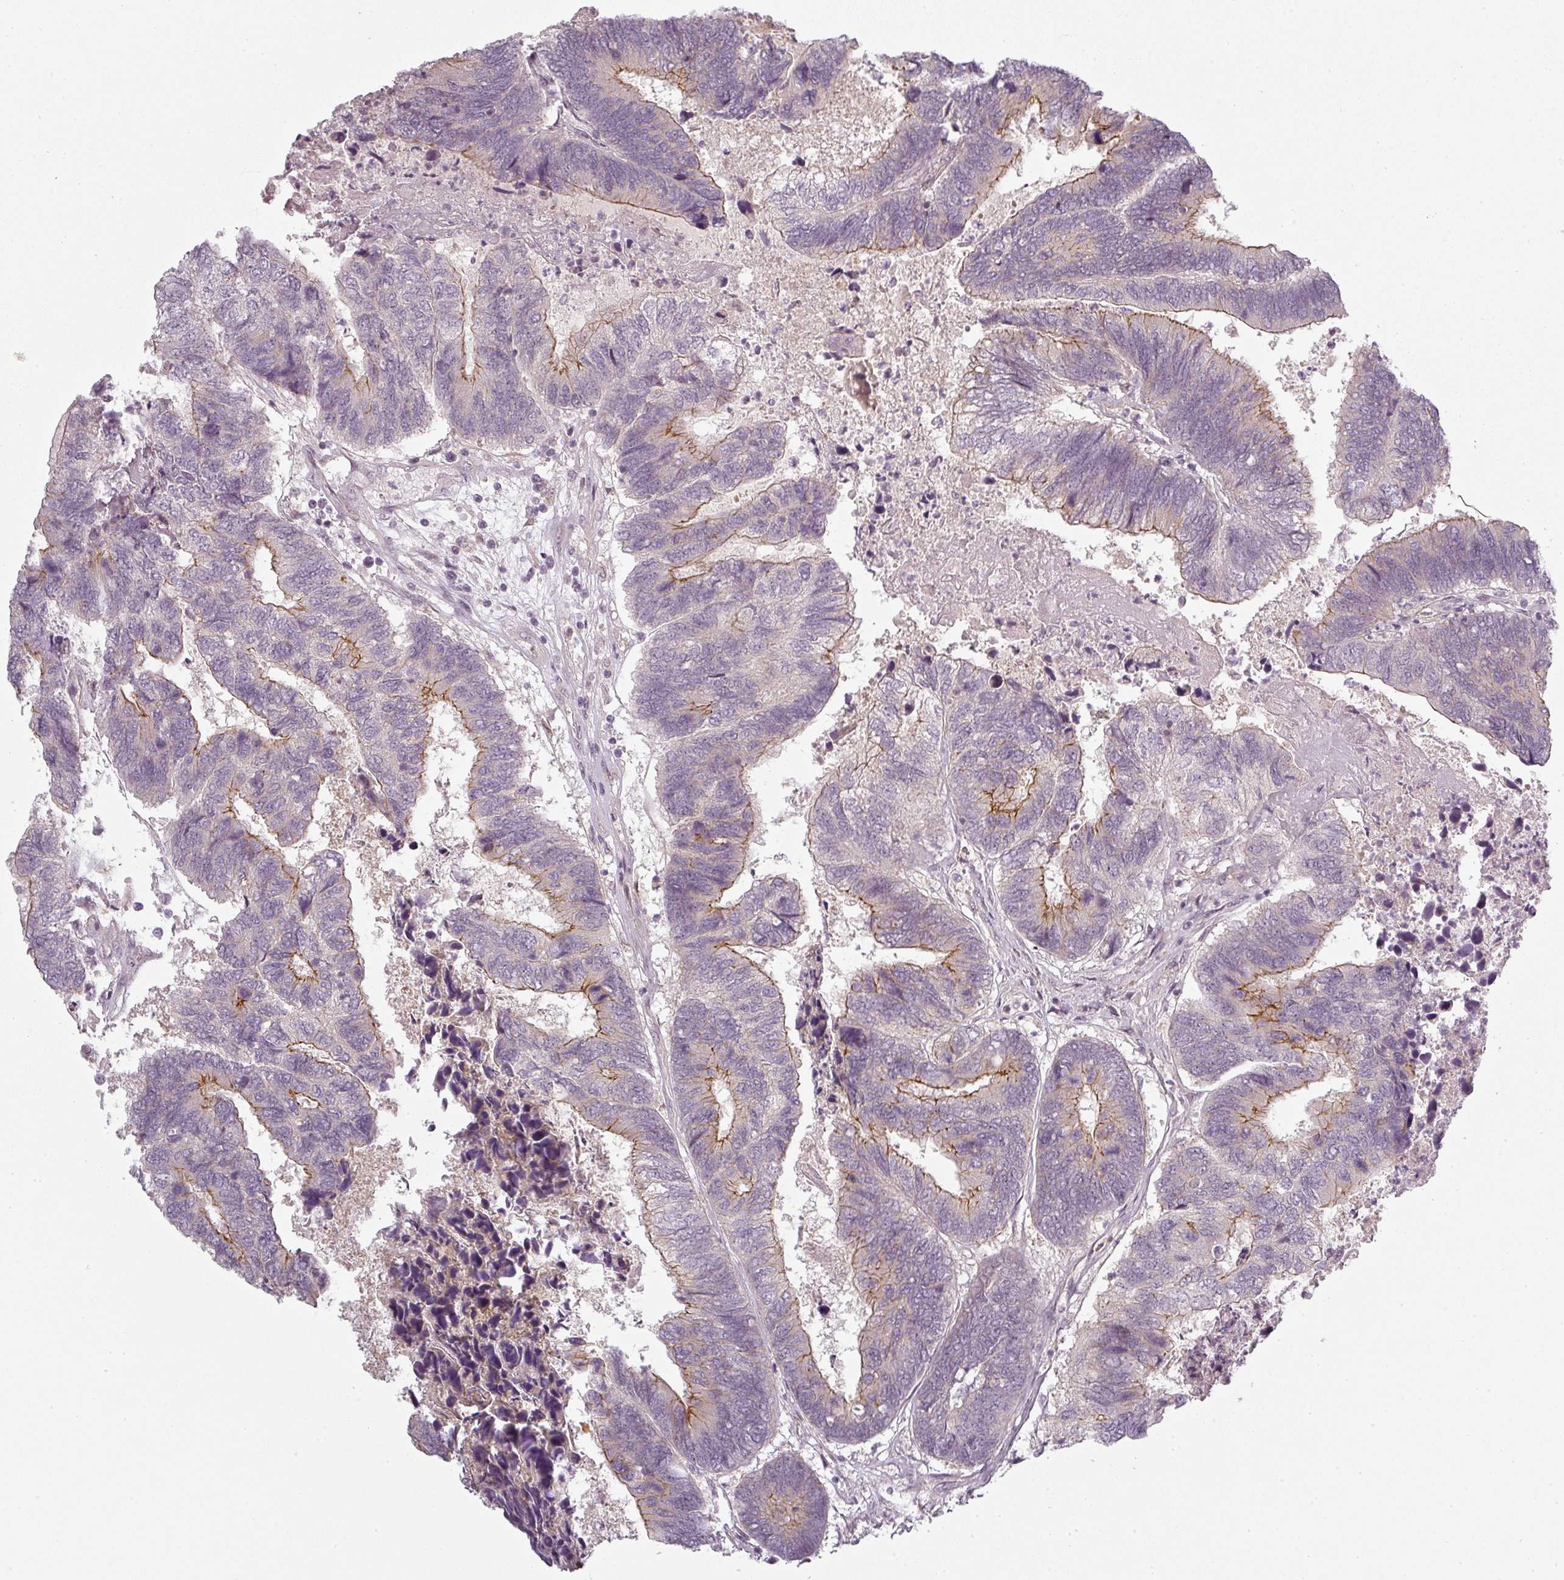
{"staining": {"intensity": "moderate", "quantity": "<25%", "location": "cytoplasmic/membranous"}, "tissue": "colorectal cancer", "cell_type": "Tumor cells", "image_type": "cancer", "snomed": [{"axis": "morphology", "description": "Adenocarcinoma, NOS"}, {"axis": "topography", "description": "Colon"}], "caption": "This is a histology image of immunohistochemistry (IHC) staining of colorectal cancer (adenocarcinoma), which shows moderate expression in the cytoplasmic/membranous of tumor cells.", "gene": "SLC16A9", "patient": {"sex": "female", "age": 67}}